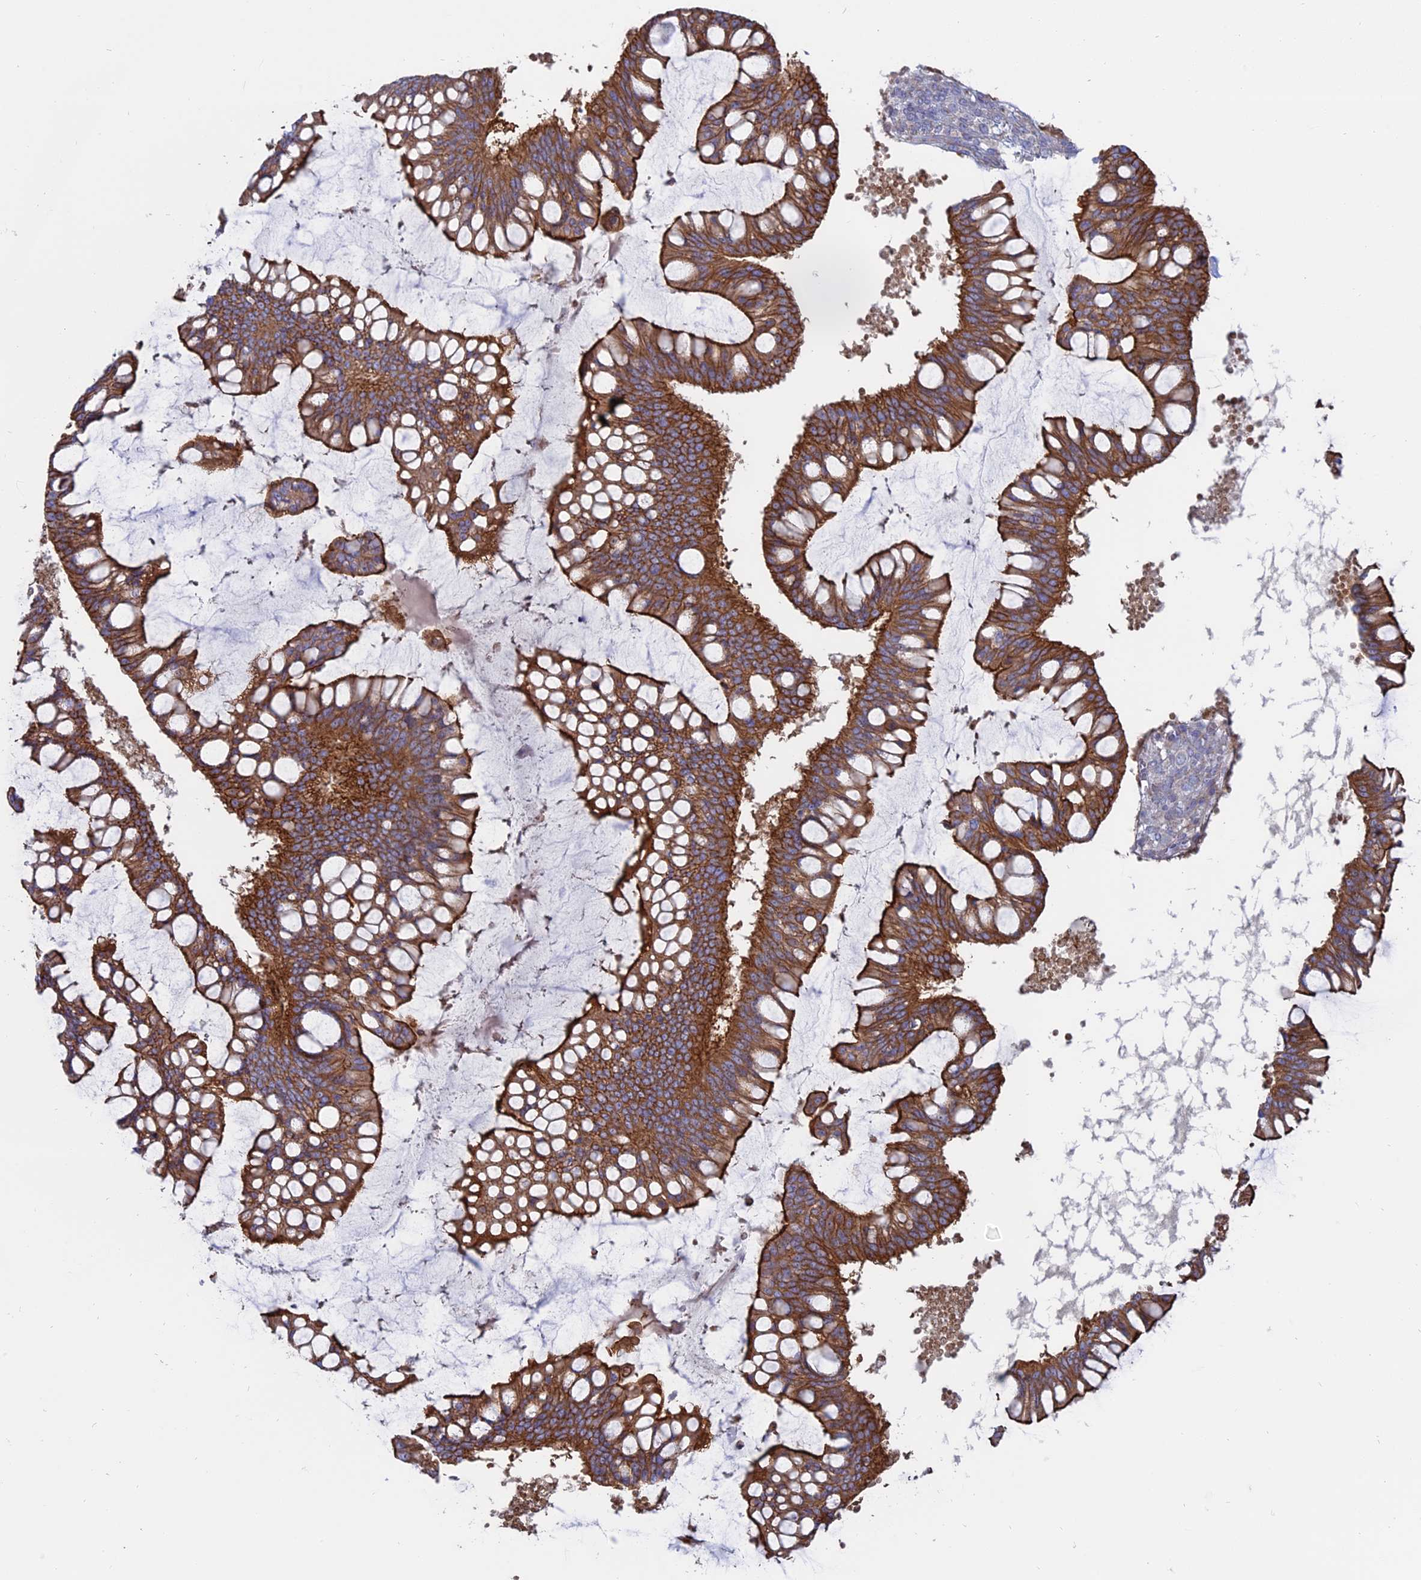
{"staining": {"intensity": "strong", "quantity": ">75%", "location": "cytoplasmic/membranous"}, "tissue": "ovarian cancer", "cell_type": "Tumor cells", "image_type": "cancer", "snomed": [{"axis": "morphology", "description": "Cystadenocarcinoma, mucinous, NOS"}, {"axis": "topography", "description": "Ovary"}], "caption": "Protein expression analysis of ovarian mucinous cystadenocarcinoma reveals strong cytoplasmic/membranous staining in about >75% of tumor cells.", "gene": "MYO5B", "patient": {"sex": "female", "age": 73}}